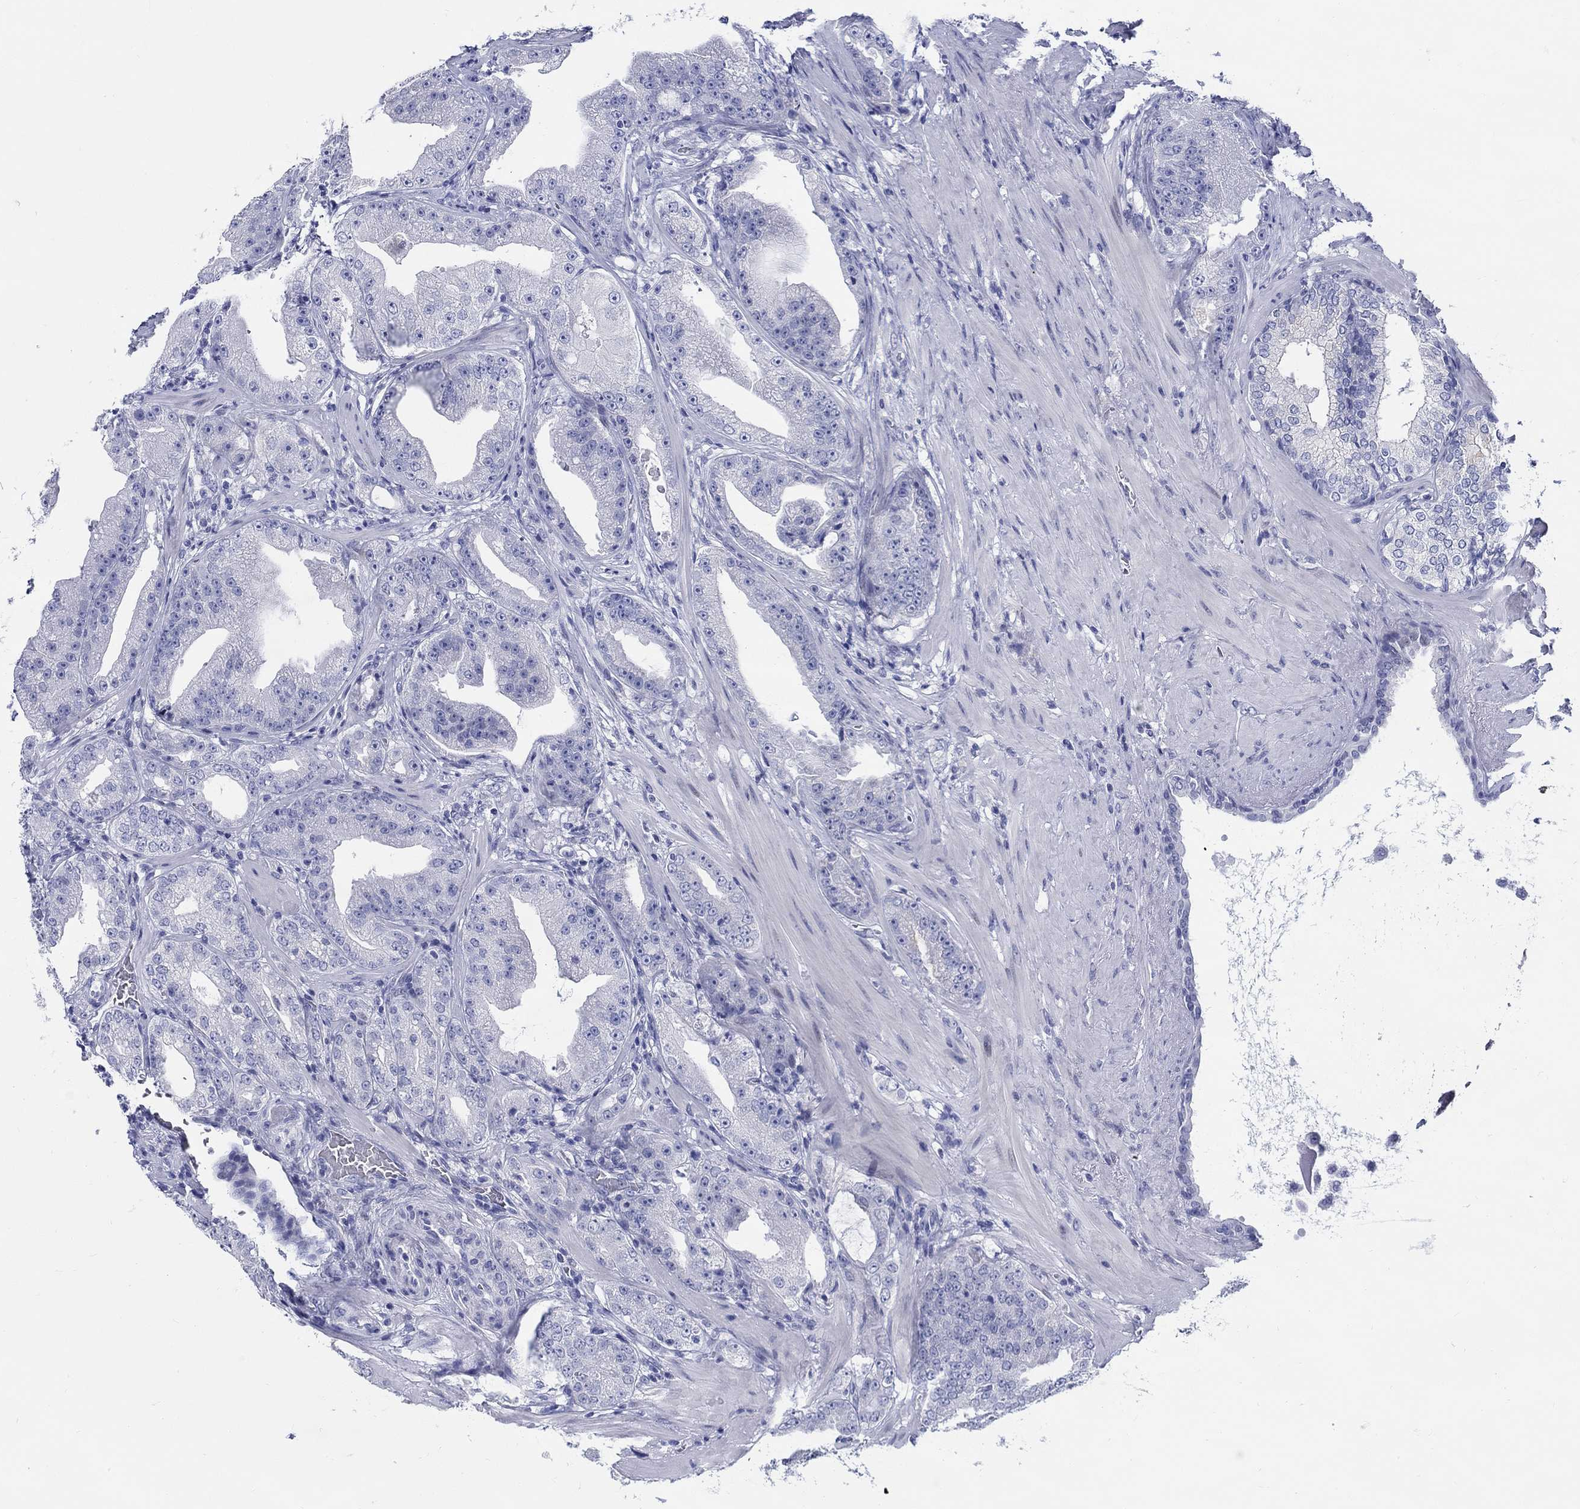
{"staining": {"intensity": "negative", "quantity": "none", "location": "none"}, "tissue": "prostate cancer", "cell_type": "Tumor cells", "image_type": "cancer", "snomed": [{"axis": "morphology", "description": "Adenocarcinoma, Low grade"}, {"axis": "topography", "description": "Prostate"}], "caption": "Immunohistochemistry micrograph of prostate low-grade adenocarcinoma stained for a protein (brown), which displays no expression in tumor cells.", "gene": "CRYGS", "patient": {"sex": "male", "age": 62}}